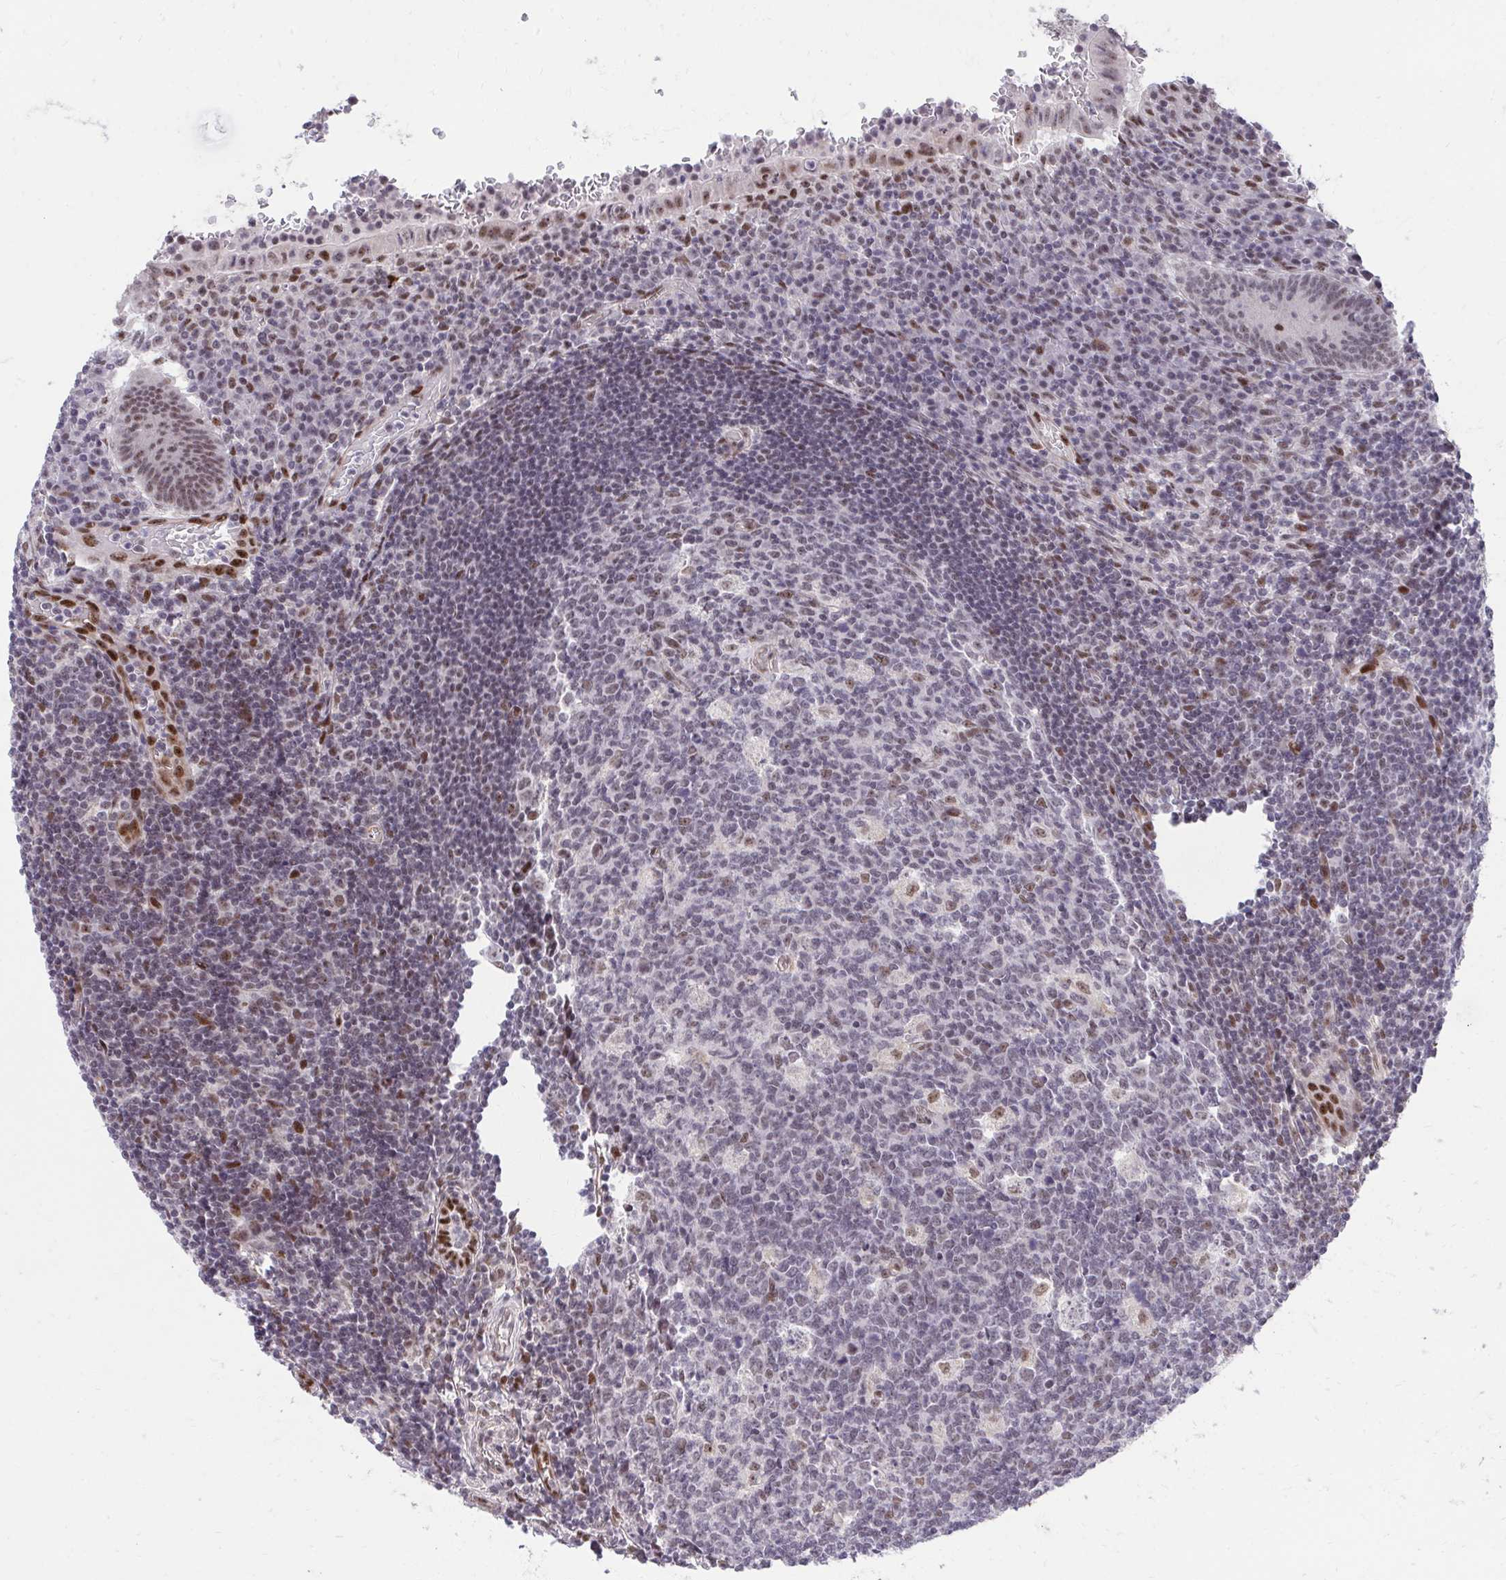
{"staining": {"intensity": "strong", "quantity": ">75%", "location": "cytoplasmic/membranous,nuclear"}, "tissue": "appendix", "cell_type": "Glandular cells", "image_type": "normal", "snomed": [{"axis": "morphology", "description": "Normal tissue, NOS"}, {"axis": "topography", "description": "Appendix"}], "caption": "Normal appendix reveals strong cytoplasmic/membranous,nuclear staining in about >75% of glandular cells (brown staining indicates protein expression, while blue staining denotes nuclei)..", "gene": "HOXA4", "patient": {"sex": "male", "age": 18}}